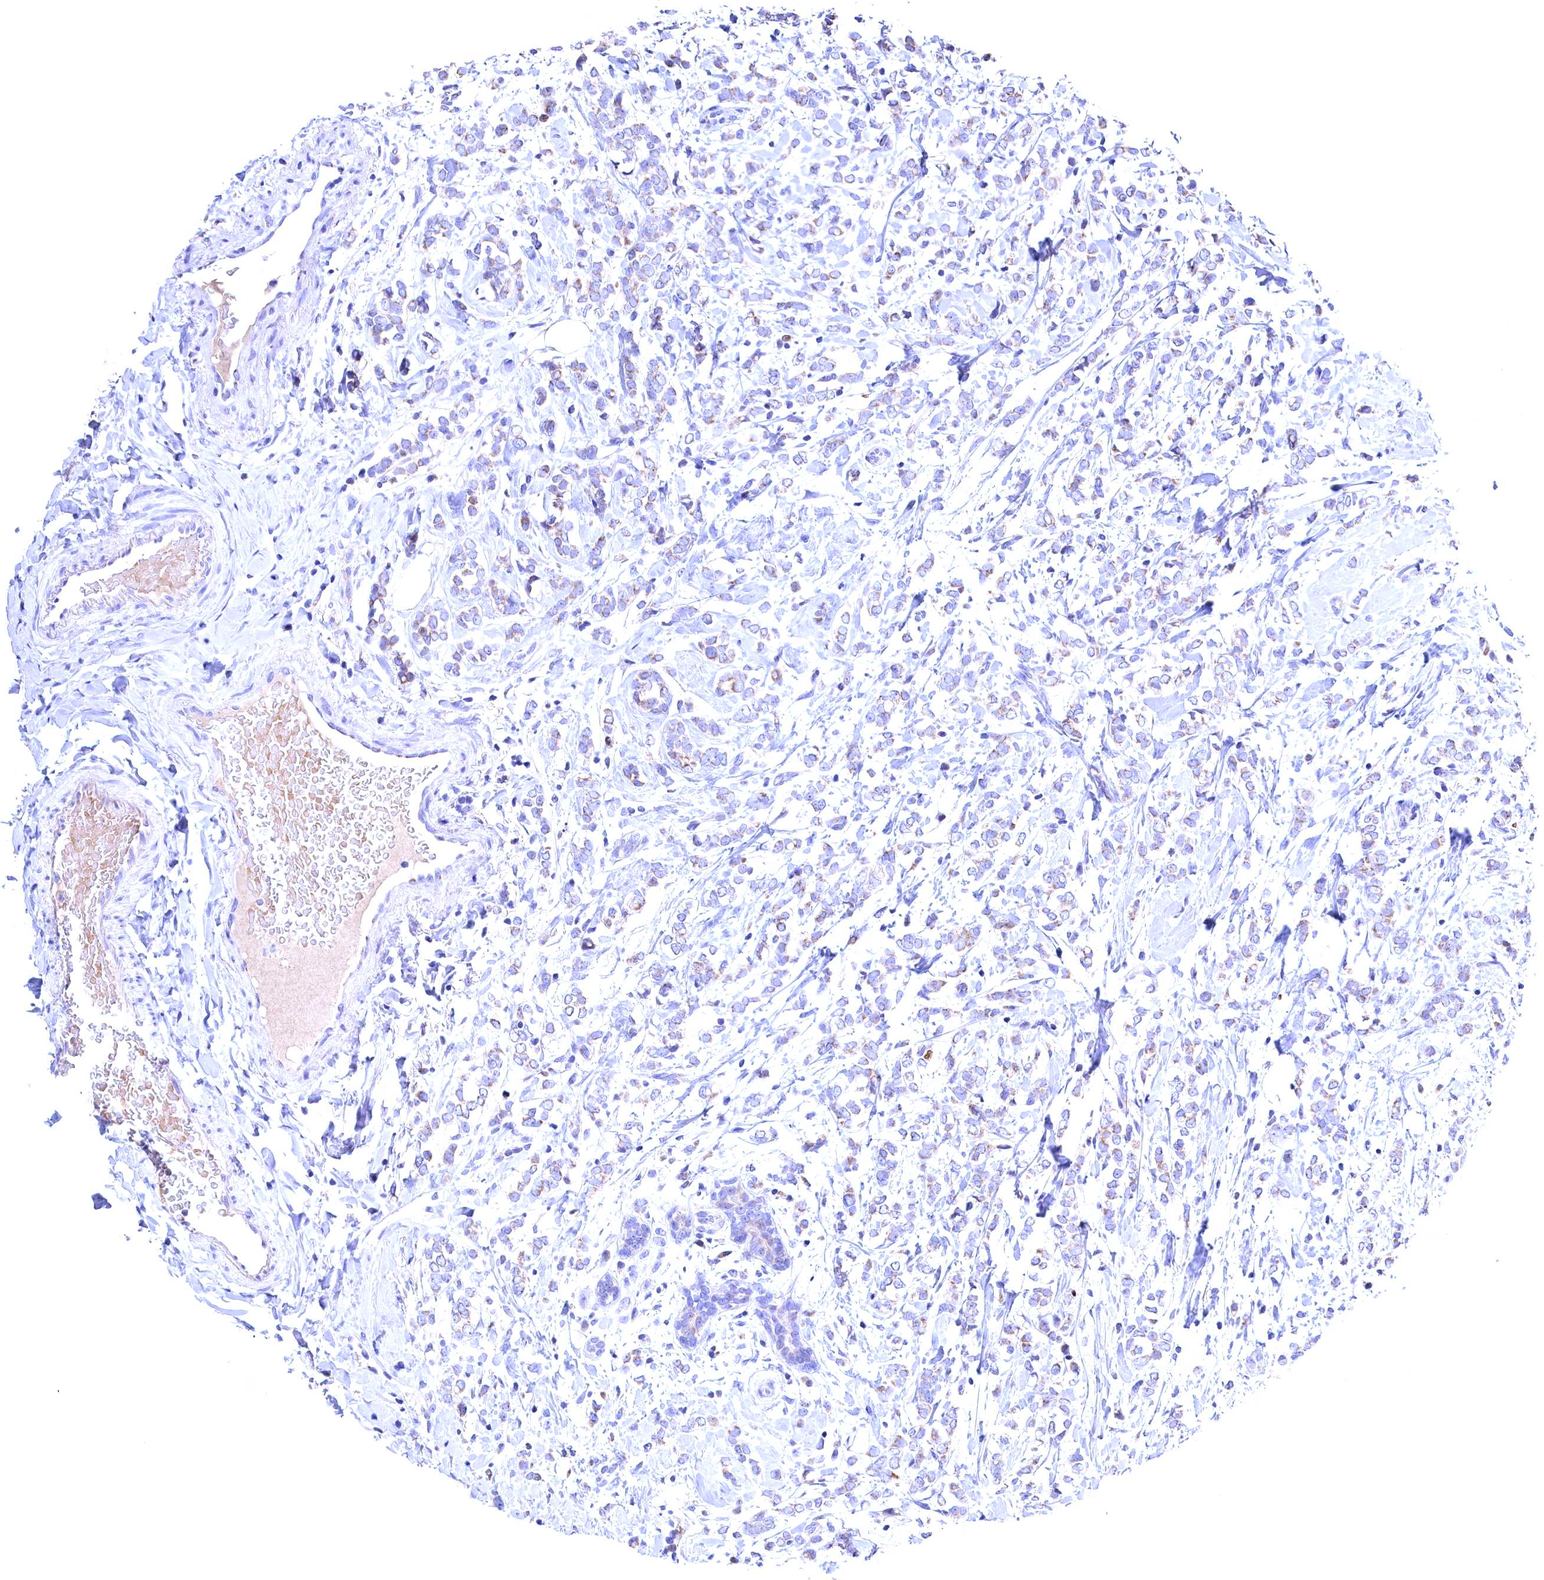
{"staining": {"intensity": "weak", "quantity": "25%-75%", "location": "cytoplasmic/membranous"}, "tissue": "breast cancer", "cell_type": "Tumor cells", "image_type": "cancer", "snomed": [{"axis": "morphology", "description": "Normal tissue, NOS"}, {"axis": "morphology", "description": "Lobular carcinoma"}, {"axis": "topography", "description": "Breast"}], "caption": "Protein expression analysis of human breast cancer (lobular carcinoma) reveals weak cytoplasmic/membranous positivity in about 25%-75% of tumor cells.", "gene": "GPR108", "patient": {"sex": "female", "age": 47}}